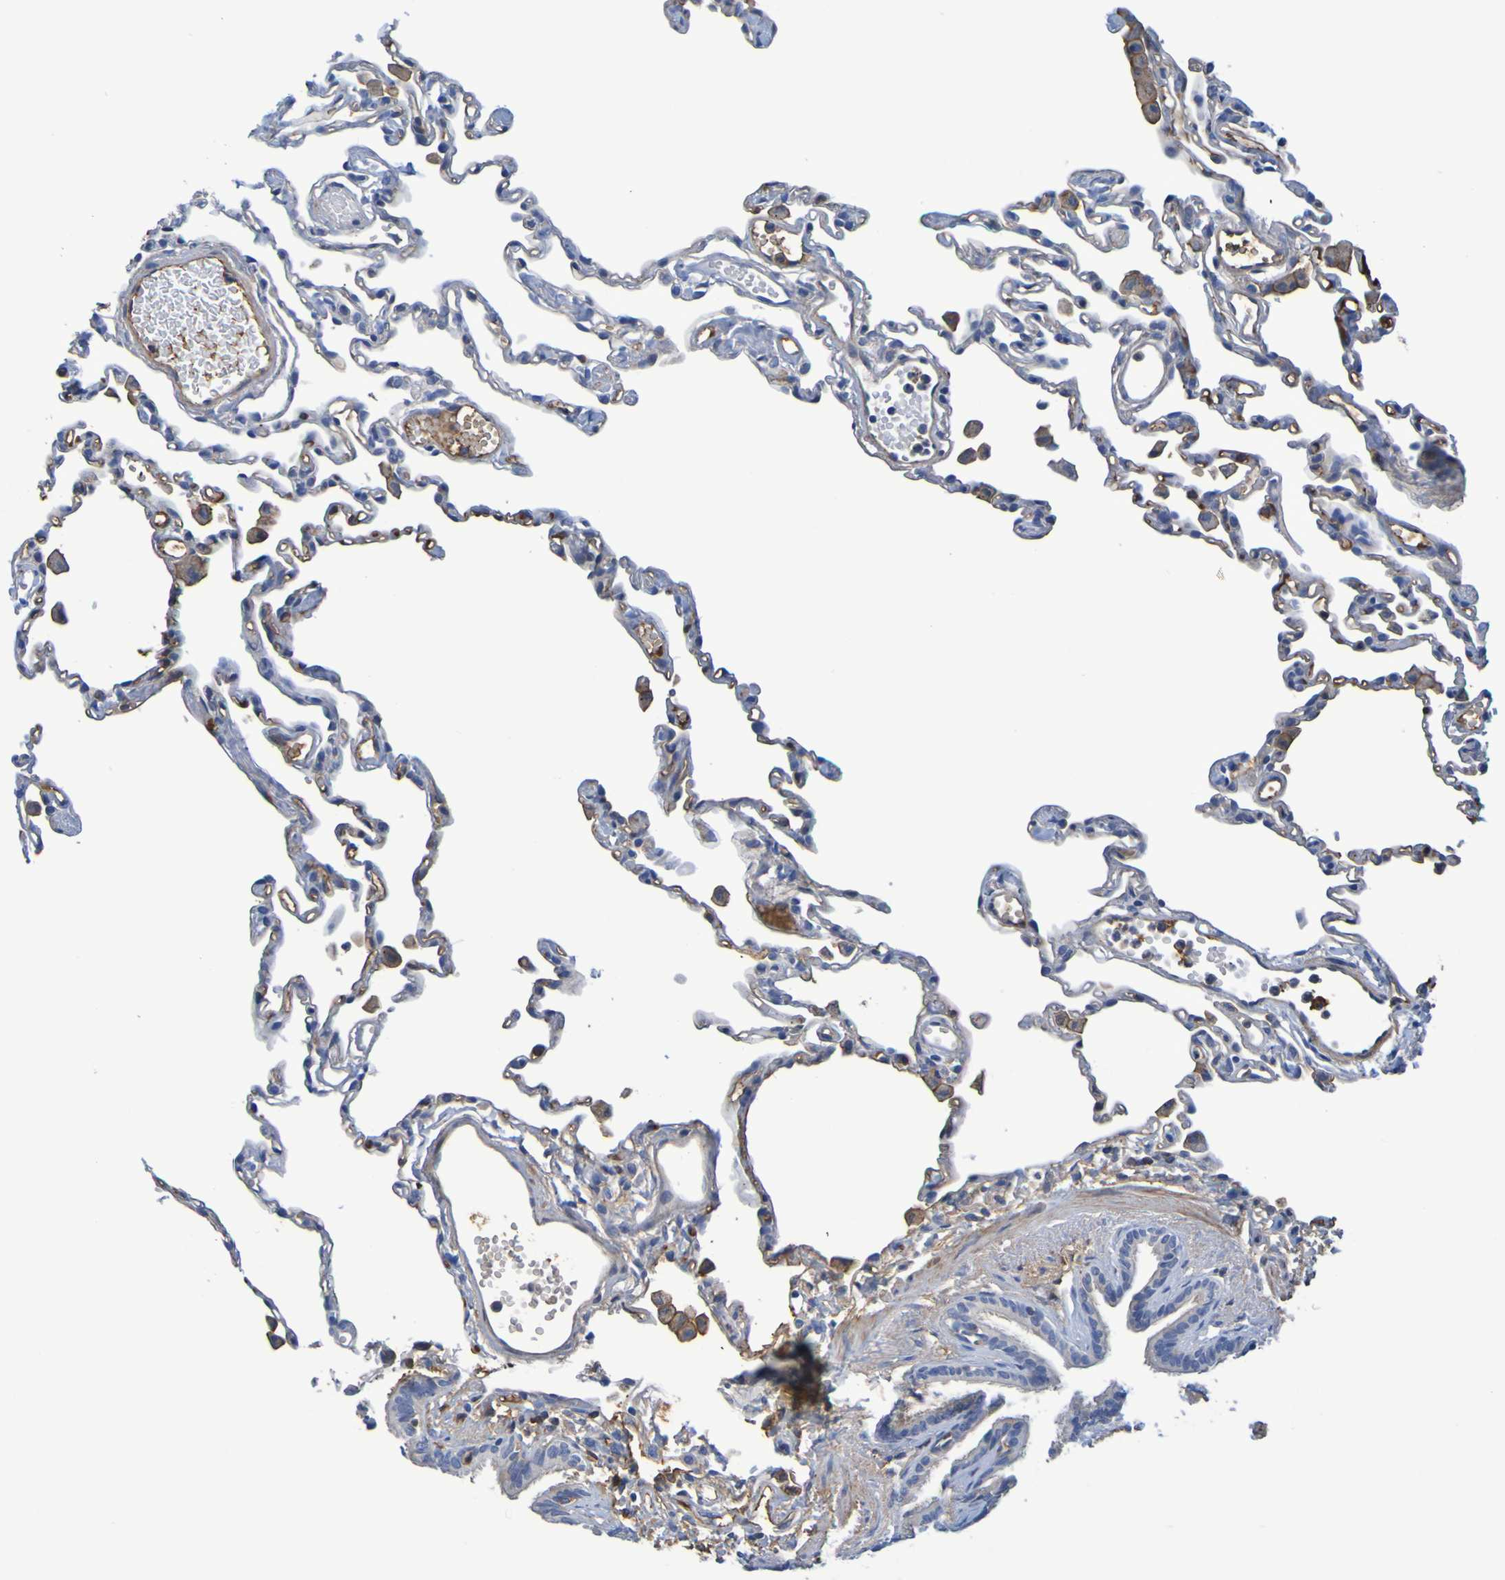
{"staining": {"intensity": "moderate", "quantity": "25%-75%", "location": "cytoplasmic/membranous"}, "tissue": "lung", "cell_type": "Alveolar cells", "image_type": "normal", "snomed": [{"axis": "morphology", "description": "Normal tissue, NOS"}, {"axis": "topography", "description": "Lung"}], "caption": "About 25%-75% of alveolar cells in benign human lung show moderate cytoplasmic/membranous protein positivity as visualized by brown immunohistochemical staining.", "gene": "GAB3", "patient": {"sex": "female", "age": 49}}